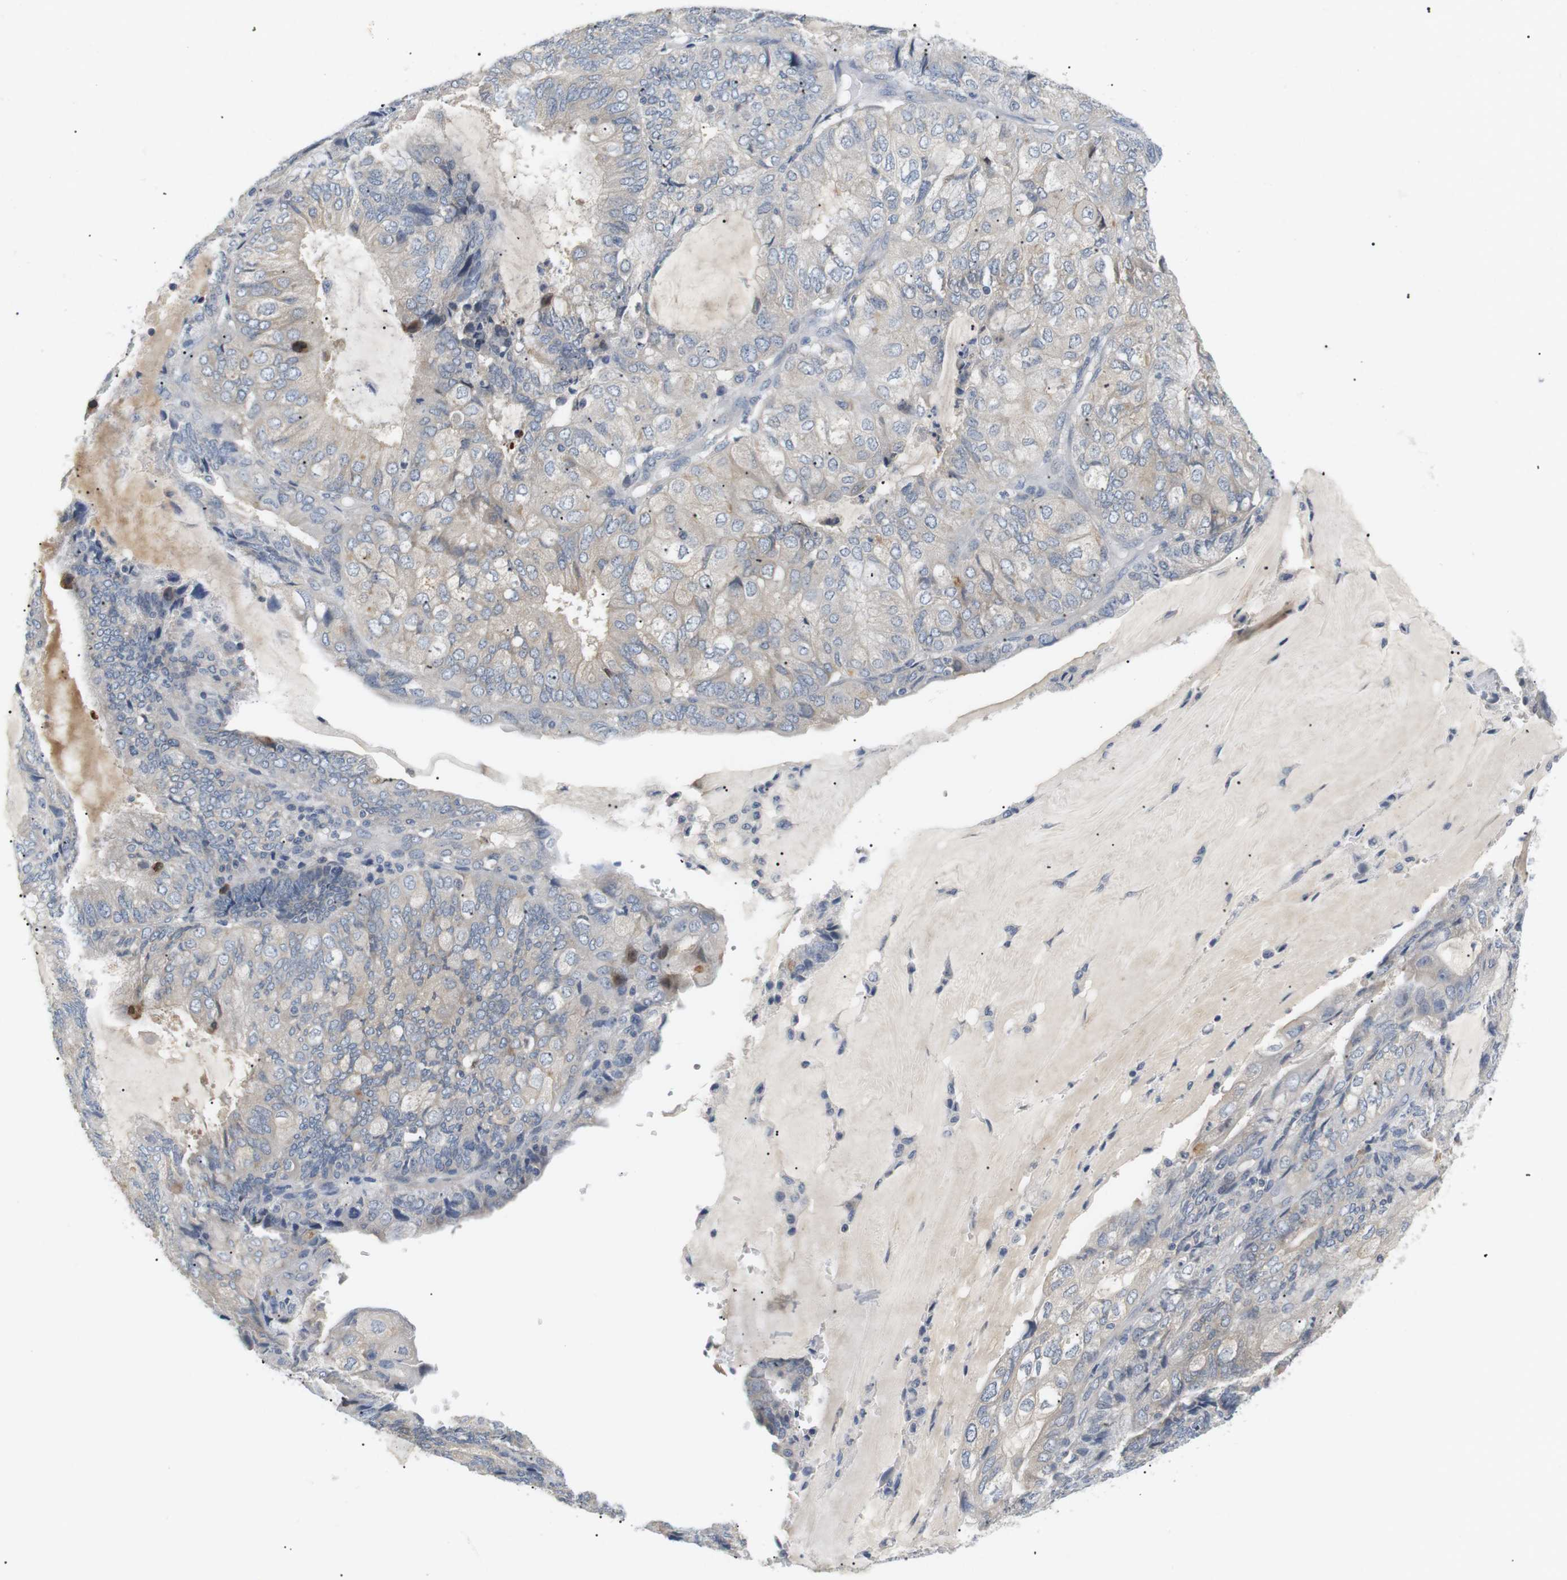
{"staining": {"intensity": "negative", "quantity": "none", "location": "none"}, "tissue": "endometrial cancer", "cell_type": "Tumor cells", "image_type": "cancer", "snomed": [{"axis": "morphology", "description": "Adenocarcinoma, NOS"}, {"axis": "topography", "description": "Endometrium"}], "caption": "Immunohistochemical staining of adenocarcinoma (endometrial) shows no significant expression in tumor cells.", "gene": "EVA1C", "patient": {"sex": "female", "age": 81}}